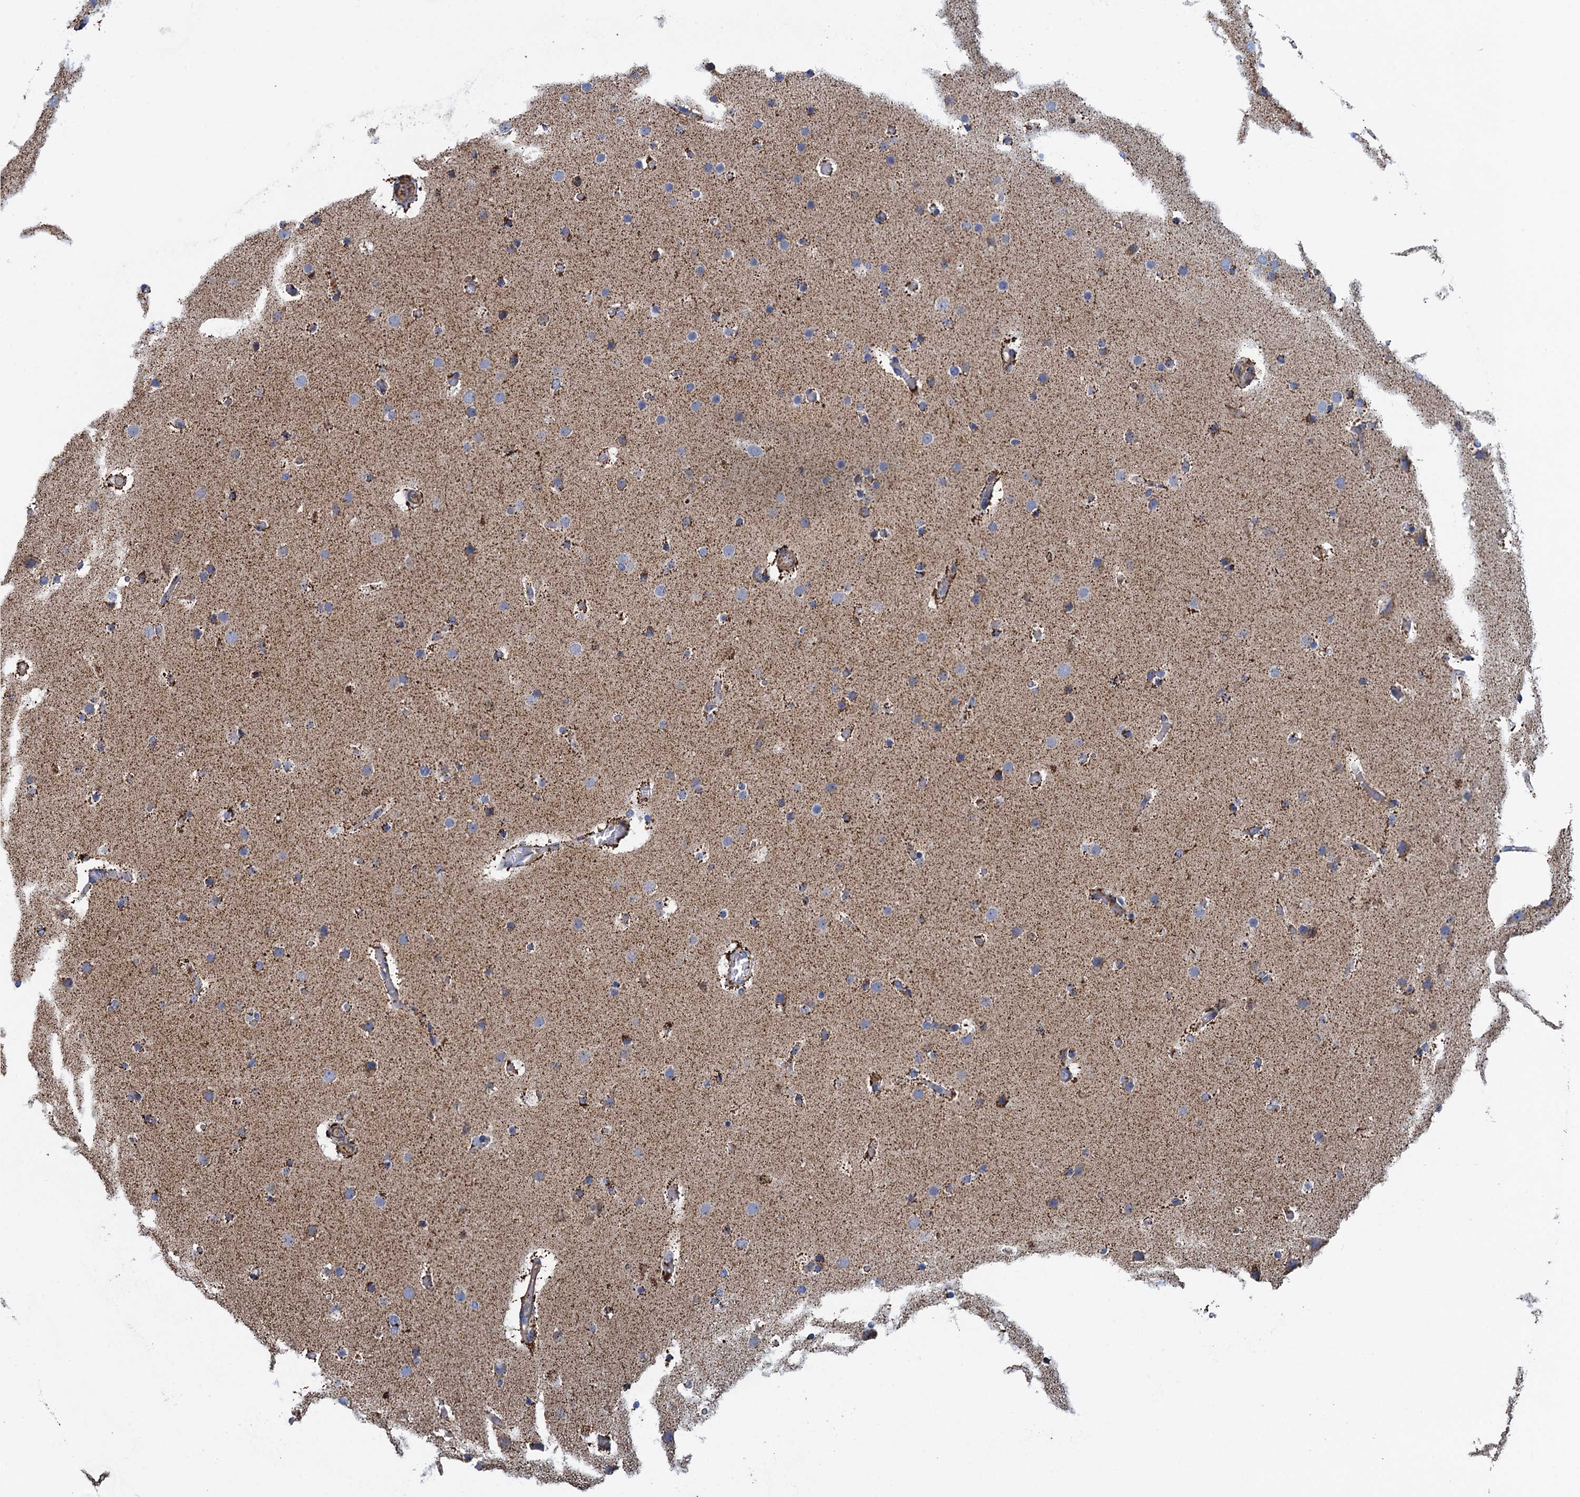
{"staining": {"intensity": "moderate", "quantity": "<25%", "location": "cytoplasmic/membranous"}, "tissue": "glioma", "cell_type": "Tumor cells", "image_type": "cancer", "snomed": [{"axis": "morphology", "description": "Glioma, malignant, High grade"}, {"axis": "topography", "description": "Cerebral cortex"}], "caption": "The immunohistochemical stain highlights moderate cytoplasmic/membranous expression in tumor cells of malignant glioma (high-grade) tissue. Nuclei are stained in blue.", "gene": "GCSH", "patient": {"sex": "female", "age": 36}}